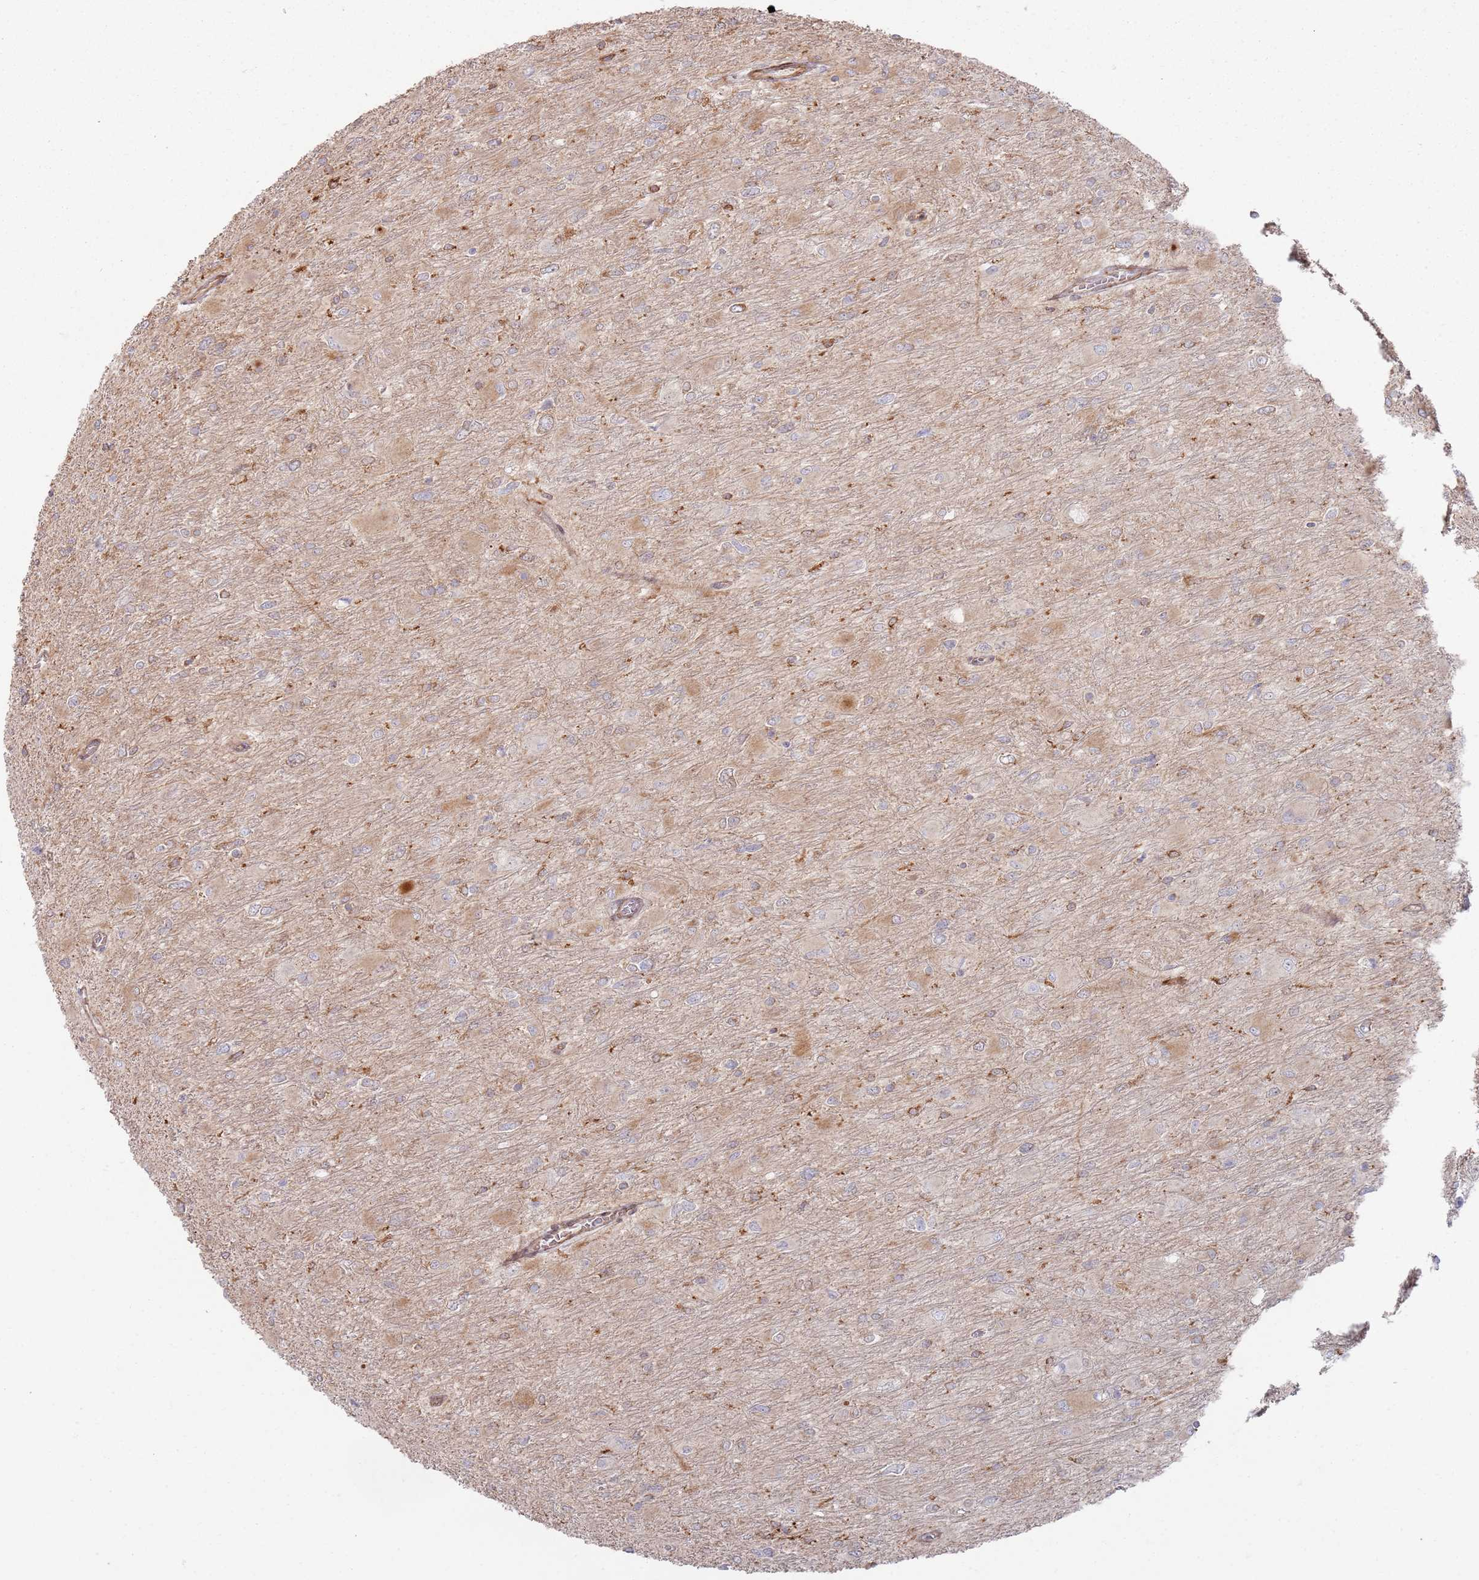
{"staining": {"intensity": "negative", "quantity": "none", "location": "none"}, "tissue": "glioma", "cell_type": "Tumor cells", "image_type": "cancer", "snomed": [{"axis": "morphology", "description": "Glioma, malignant, High grade"}, {"axis": "topography", "description": "Cerebral cortex"}], "caption": "Tumor cells are negative for protein expression in human malignant glioma (high-grade). (Brightfield microscopy of DAB immunohistochemistry (IHC) at high magnification).", "gene": "PHF21A", "patient": {"sex": "female", "age": 36}}